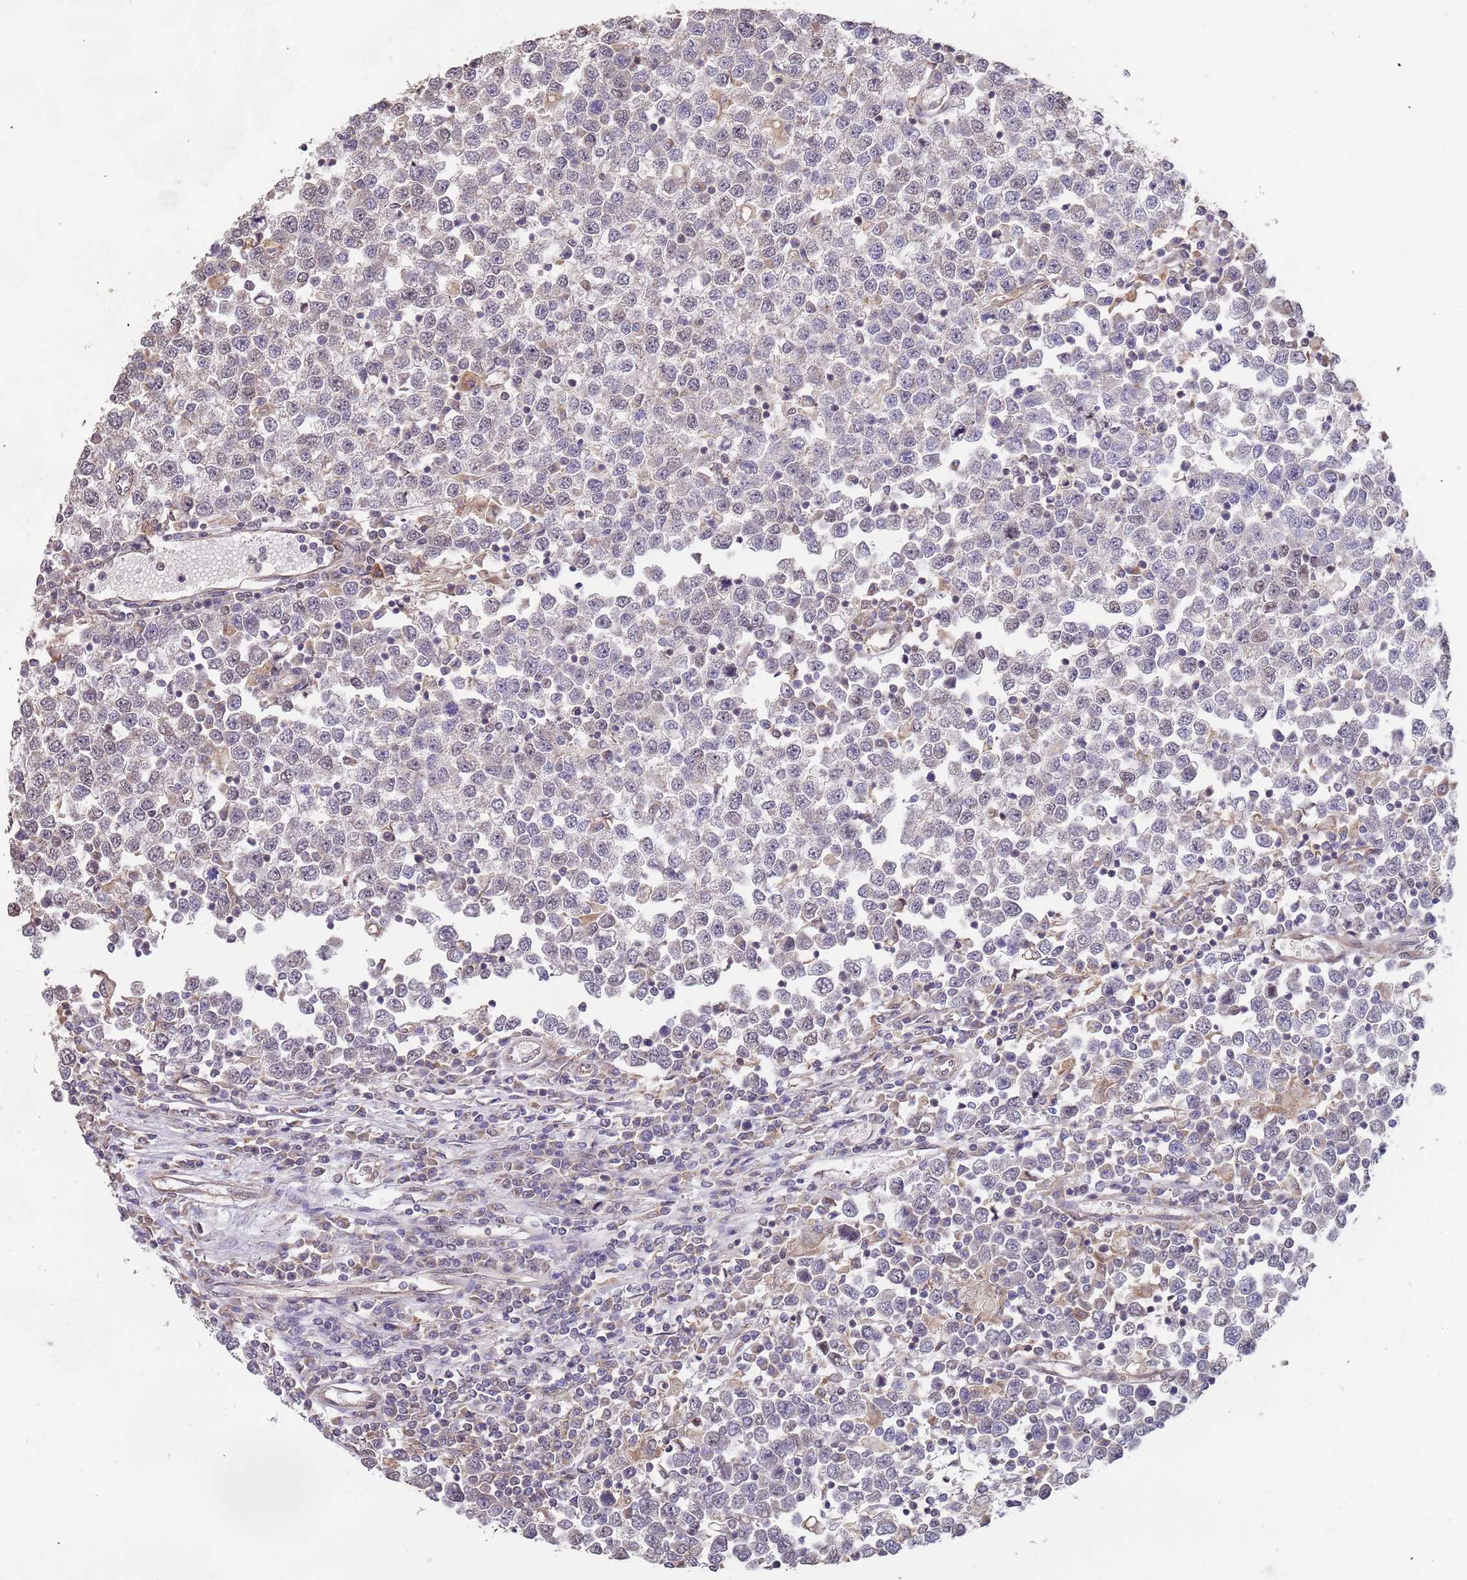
{"staining": {"intensity": "weak", "quantity": "25%-75%", "location": "cytoplasmic/membranous"}, "tissue": "testis cancer", "cell_type": "Tumor cells", "image_type": "cancer", "snomed": [{"axis": "morphology", "description": "Seminoma, NOS"}, {"axis": "topography", "description": "Testis"}], "caption": "IHC histopathology image of neoplastic tissue: human testis cancer (seminoma) stained using immunohistochemistry (IHC) reveals low levels of weak protein expression localized specifically in the cytoplasmic/membranous of tumor cells, appearing as a cytoplasmic/membranous brown color.", "gene": "TMEM64", "patient": {"sex": "male", "age": 65}}